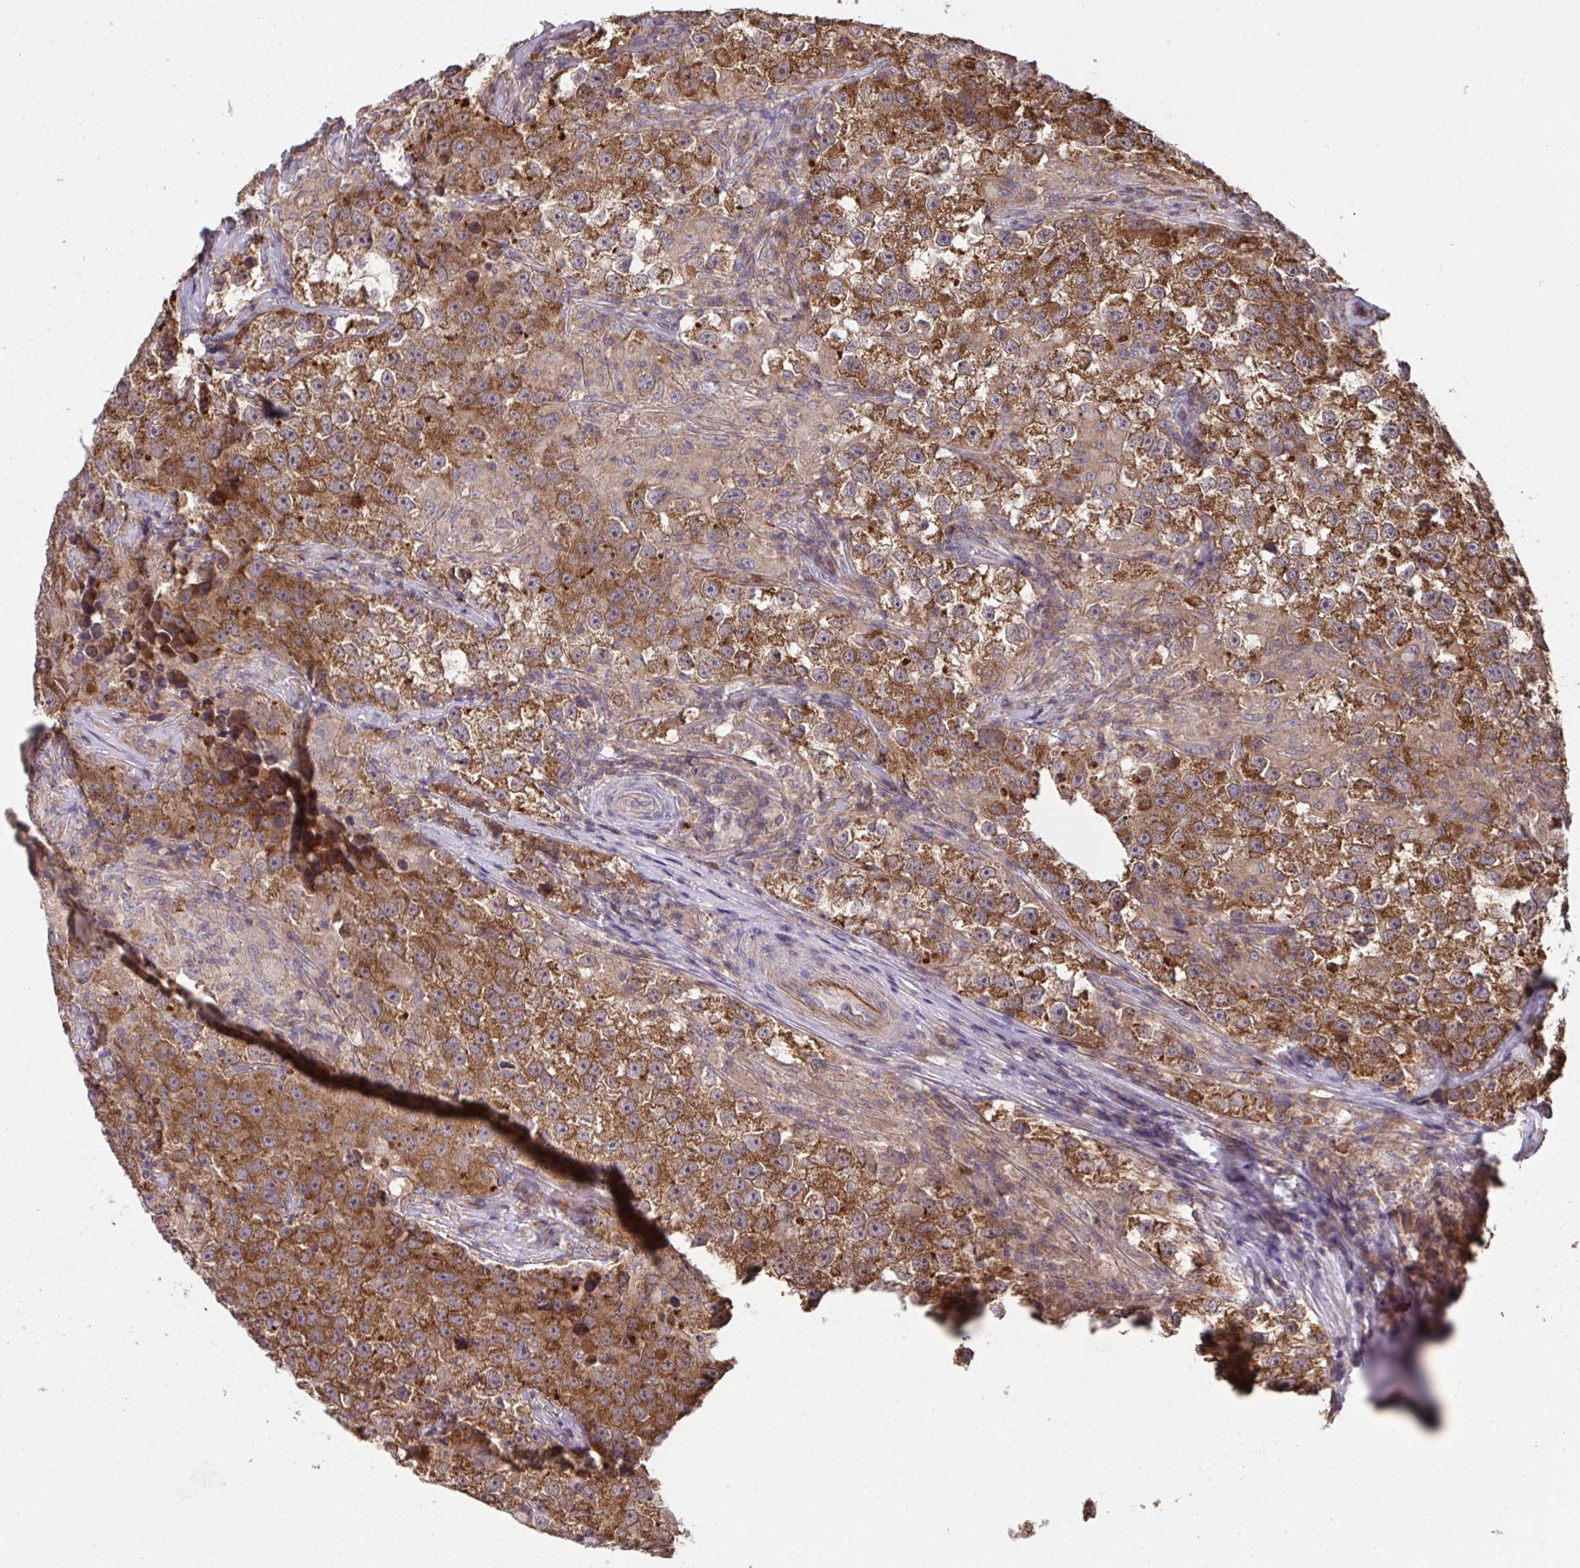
{"staining": {"intensity": "moderate", "quantity": ">75%", "location": "cytoplasmic/membranous"}, "tissue": "testis cancer", "cell_type": "Tumor cells", "image_type": "cancer", "snomed": [{"axis": "morphology", "description": "Seminoma, NOS"}, {"axis": "topography", "description": "Testis"}], "caption": "The photomicrograph shows staining of testis seminoma, revealing moderate cytoplasmic/membranous protein expression (brown color) within tumor cells.", "gene": "PPM1H", "patient": {"sex": "male", "age": 46}}